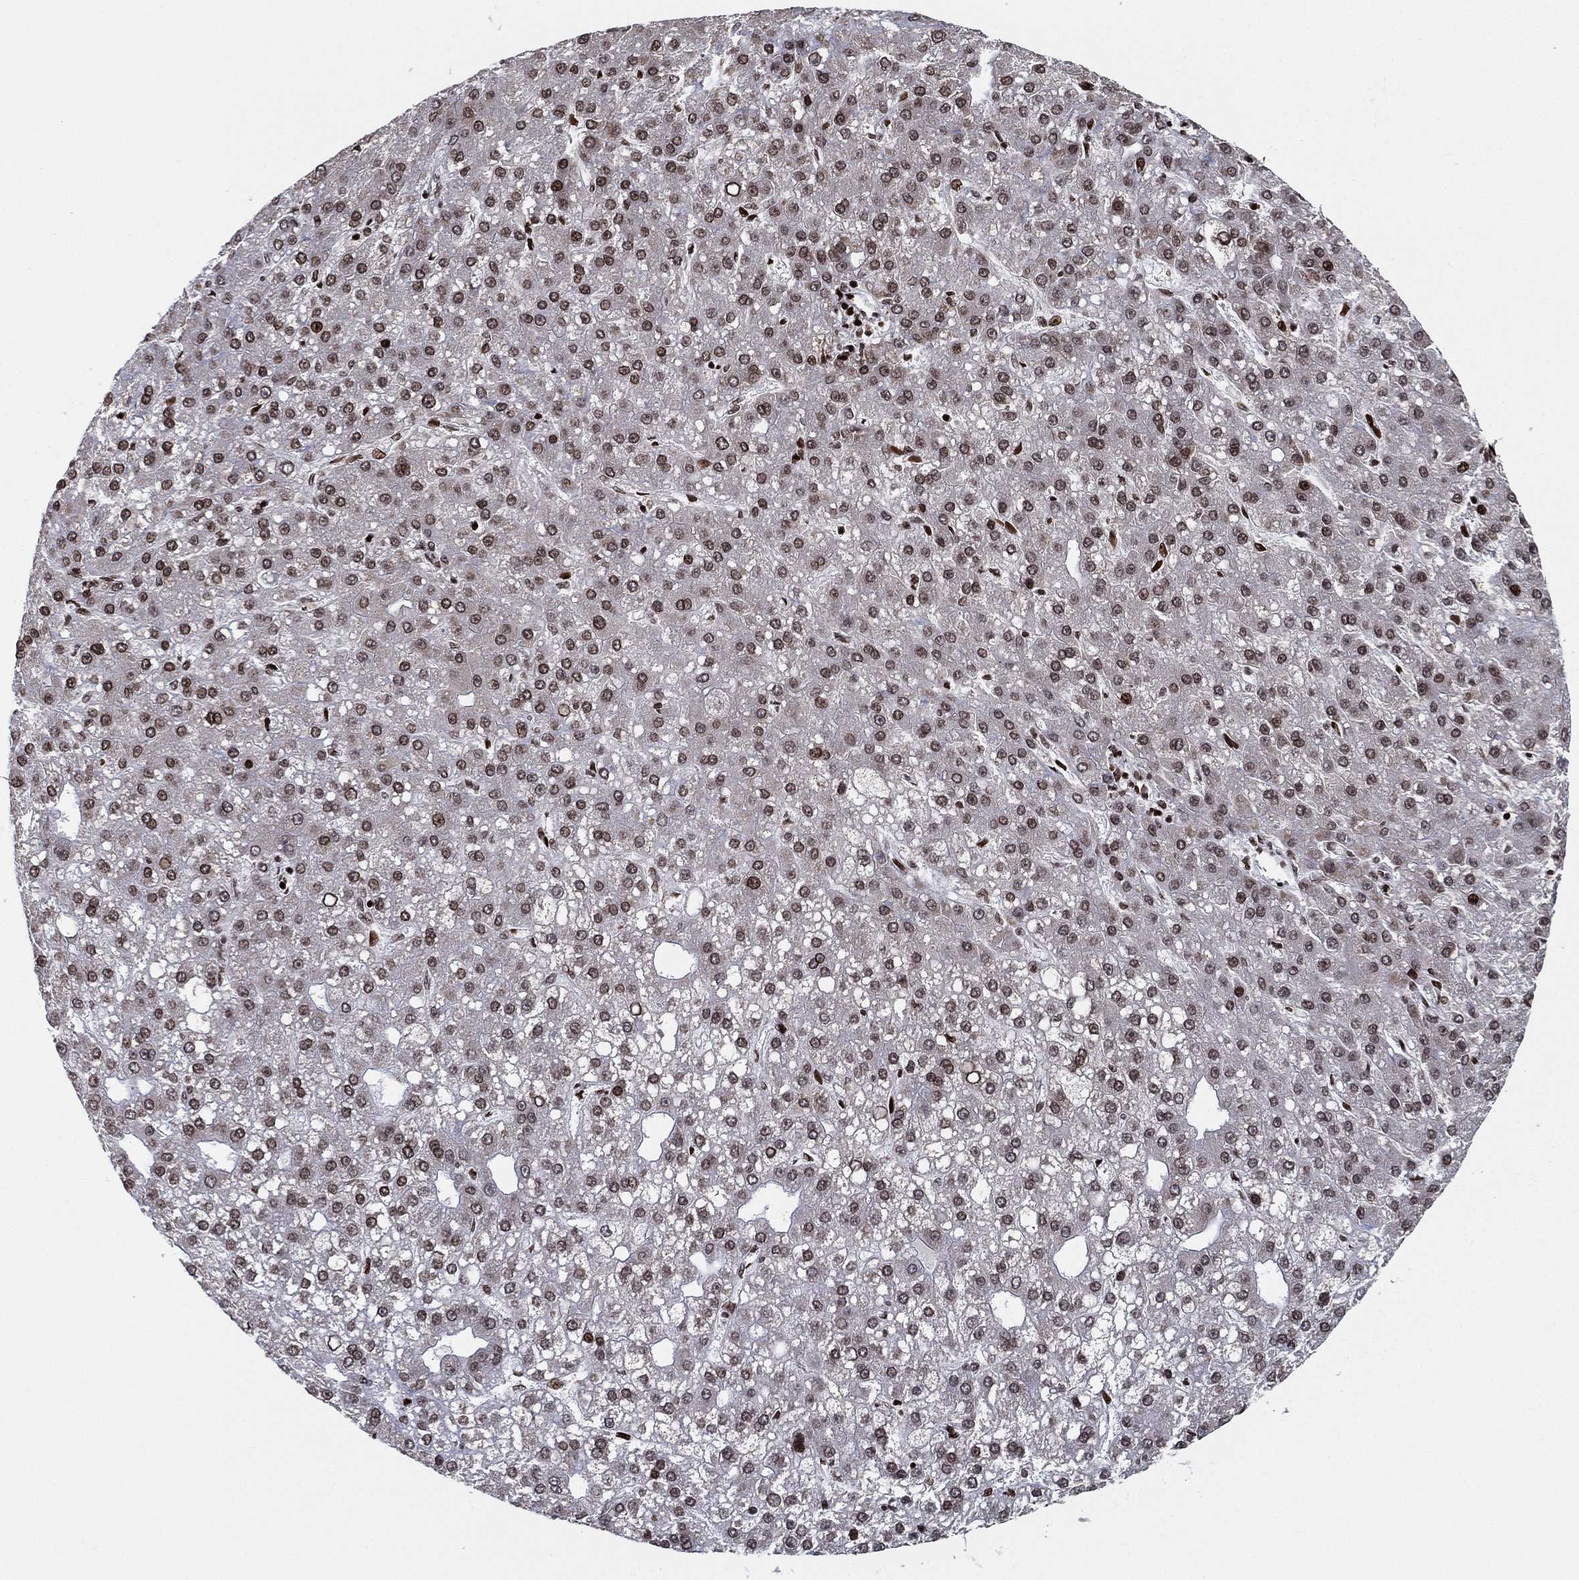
{"staining": {"intensity": "moderate", "quantity": "25%-75%", "location": "nuclear"}, "tissue": "liver cancer", "cell_type": "Tumor cells", "image_type": "cancer", "snomed": [{"axis": "morphology", "description": "Carcinoma, Hepatocellular, NOS"}, {"axis": "topography", "description": "Liver"}], "caption": "Moderate nuclear protein staining is present in about 25%-75% of tumor cells in liver hepatocellular carcinoma. Nuclei are stained in blue.", "gene": "MFSD14A", "patient": {"sex": "male", "age": 67}}